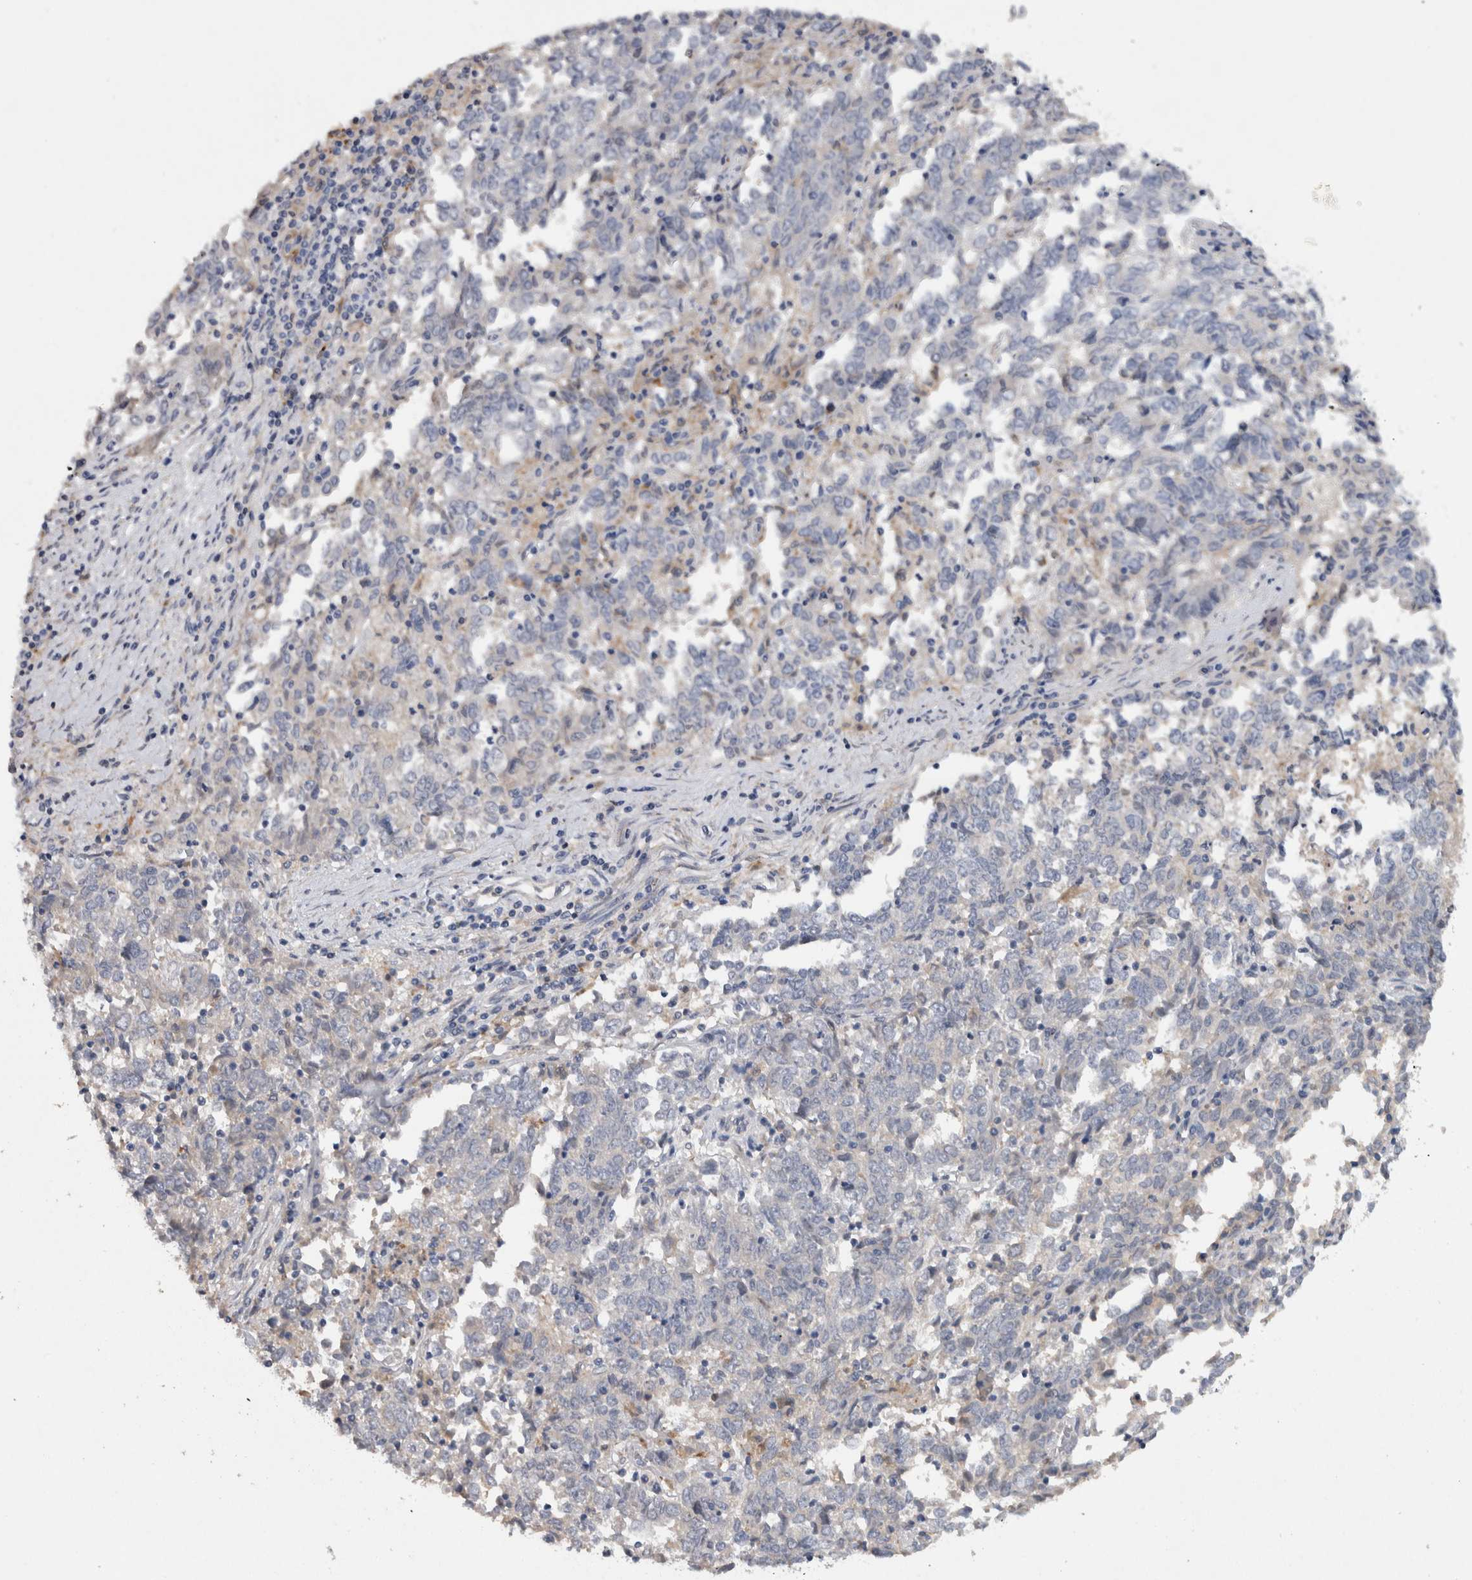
{"staining": {"intensity": "negative", "quantity": "none", "location": "none"}, "tissue": "endometrial cancer", "cell_type": "Tumor cells", "image_type": "cancer", "snomed": [{"axis": "morphology", "description": "Adenocarcinoma, NOS"}, {"axis": "topography", "description": "Endometrium"}], "caption": "Histopathology image shows no protein positivity in tumor cells of adenocarcinoma (endometrial) tissue.", "gene": "HEXD", "patient": {"sex": "female", "age": 80}}